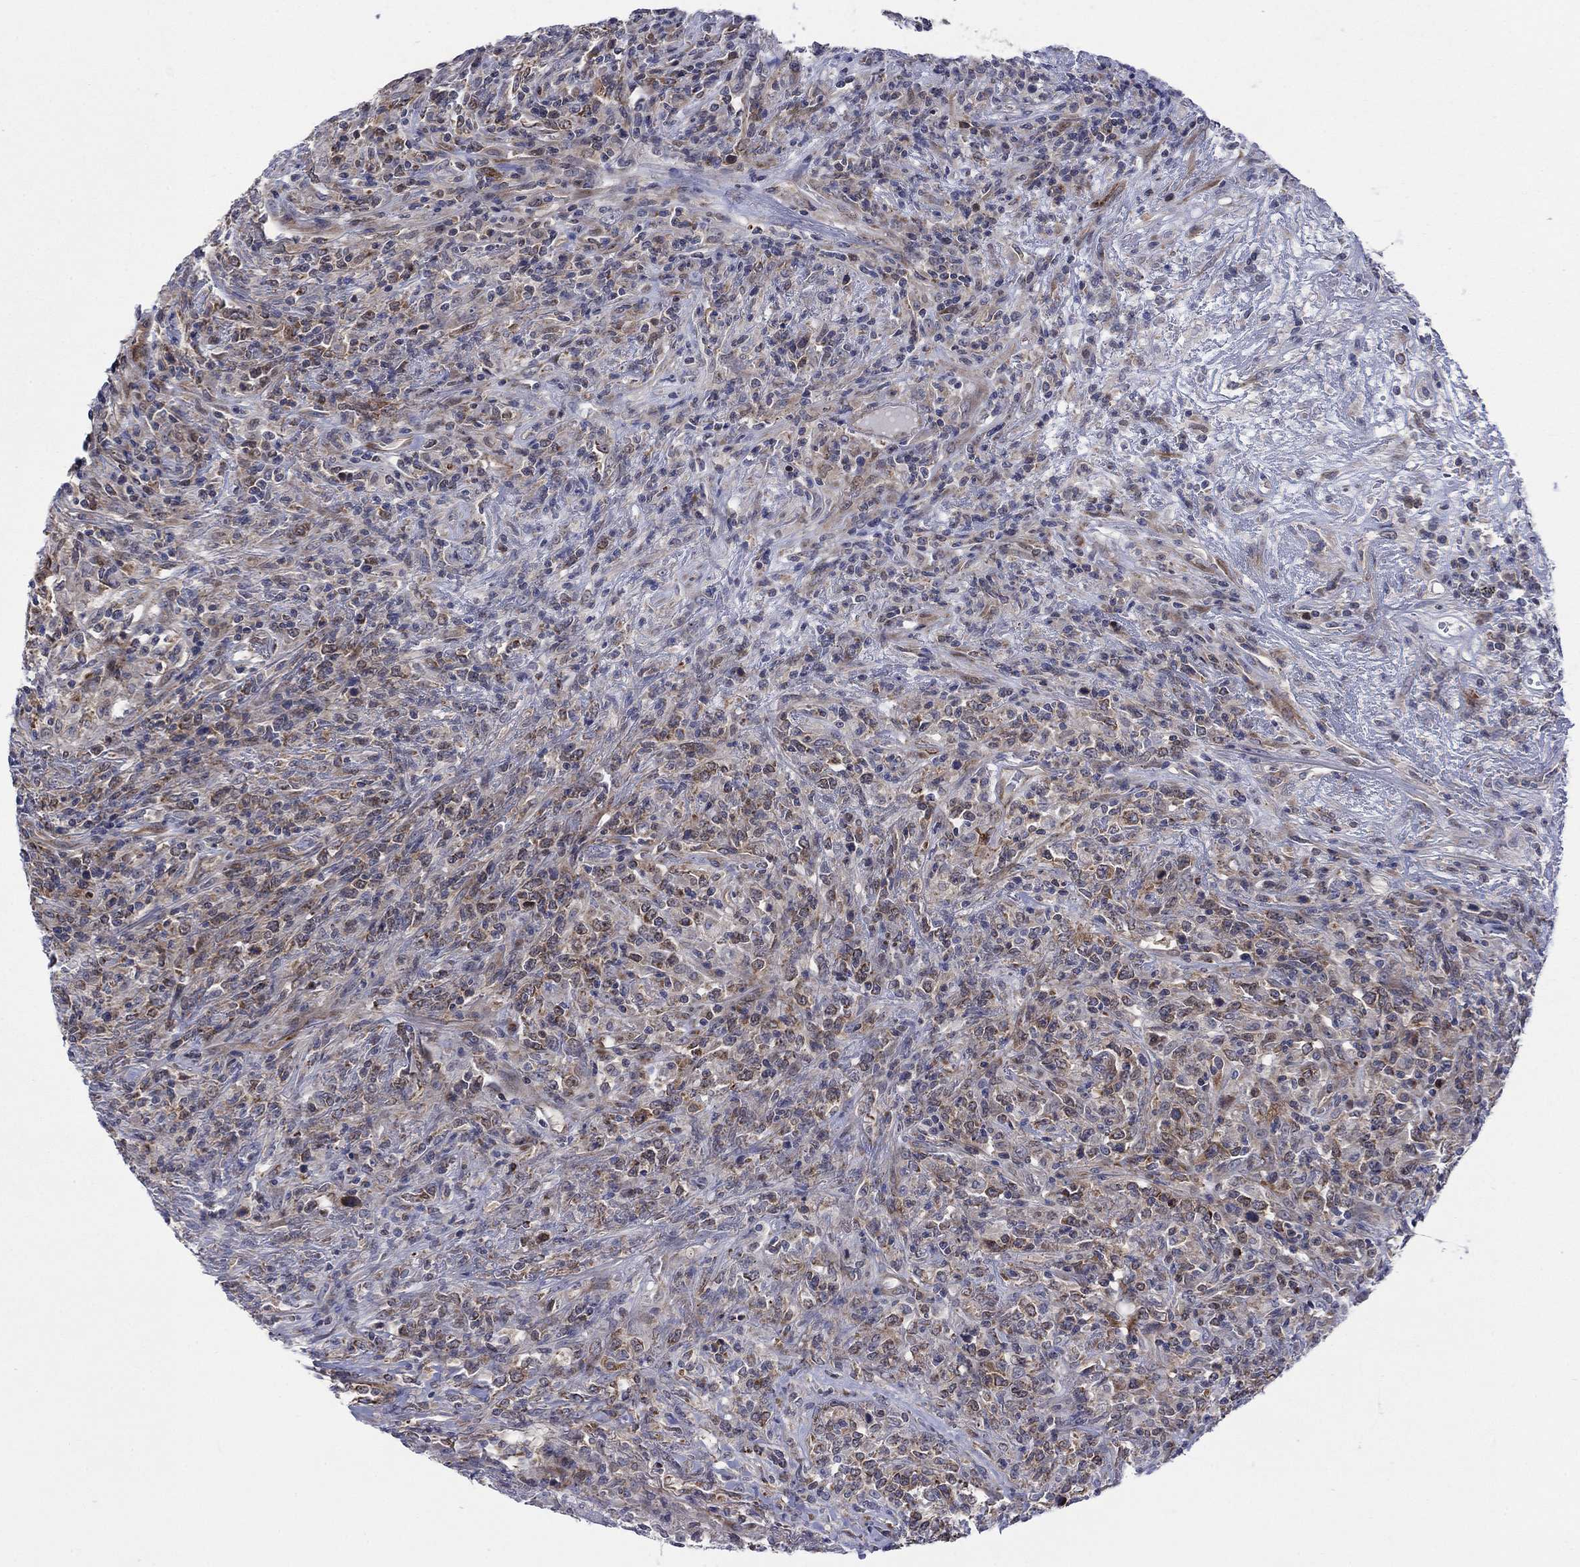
{"staining": {"intensity": "moderate", "quantity": "<25%", "location": "cytoplasmic/membranous"}, "tissue": "lymphoma", "cell_type": "Tumor cells", "image_type": "cancer", "snomed": [{"axis": "morphology", "description": "Malignant lymphoma, non-Hodgkin's type, High grade"}, {"axis": "topography", "description": "Lung"}], "caption": "Immunohistochemistry micrograph of neoplastic tissue: lymphoma stained using immunohistochemistry (IHC) displays low levels of moderate protein expression localized specifically in the cytoplasmic/membranous of tumor cells, appearing as a cytoplasmic/membranous brown color.", "gene": "SLC35F2", "patient": {"sex": "male", "age": 79}}